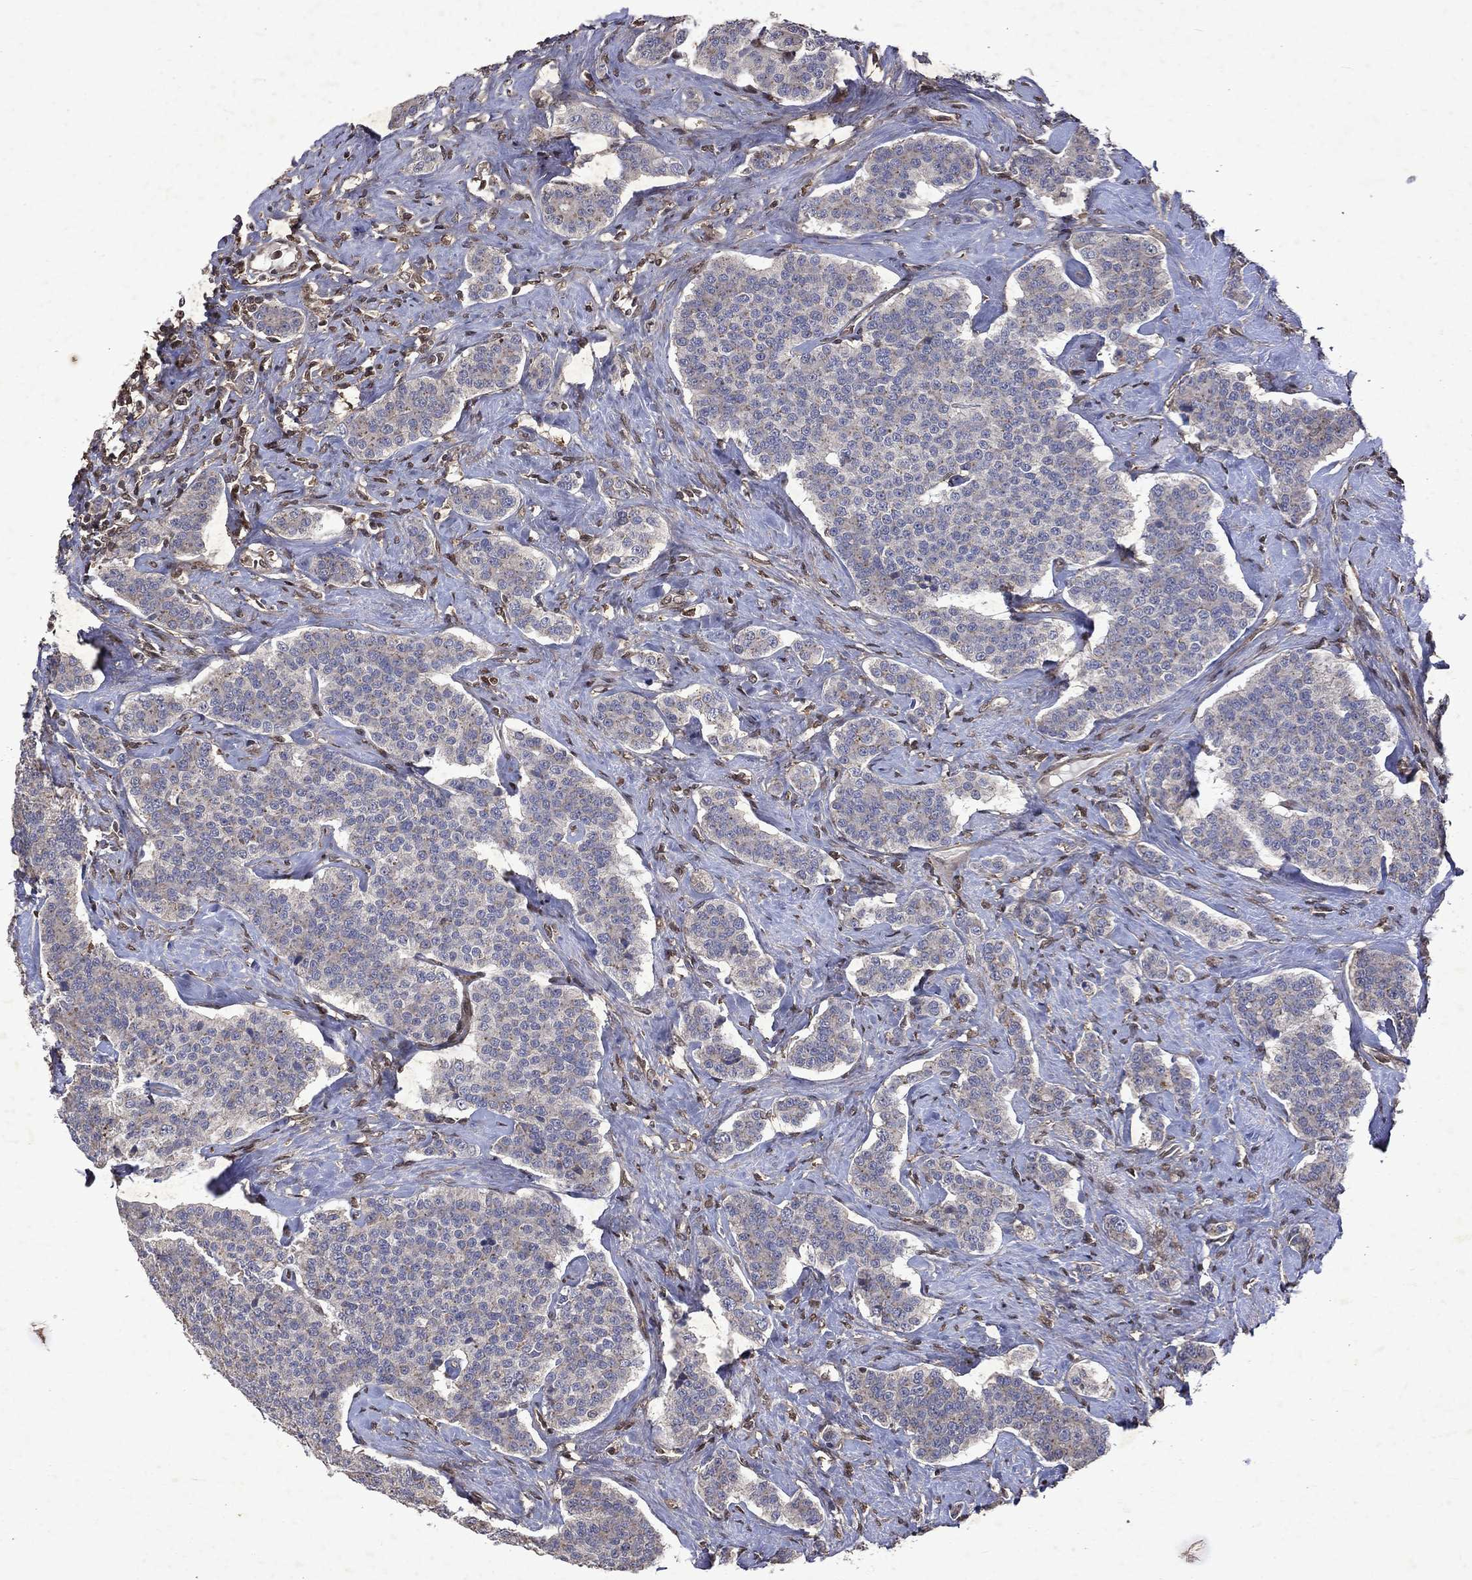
{"staining": {"intensity": "negative", "quantity": "none", "location": "none"}, "tissue": "carcinoid", "cell_type": "Tumor cells", "image_type": "cancer", "snomed": [{"axis": "morphology", "description": "Carcinoid, malignant, NOS"}, {"axis": "topography", "description": "Small intestine"}], "caption": "Micrograph shows no protein positivity in tumor cells of carcinoid tissue.", "gene": "MTAP", "patient": {"sex": "female", "age": 58}}